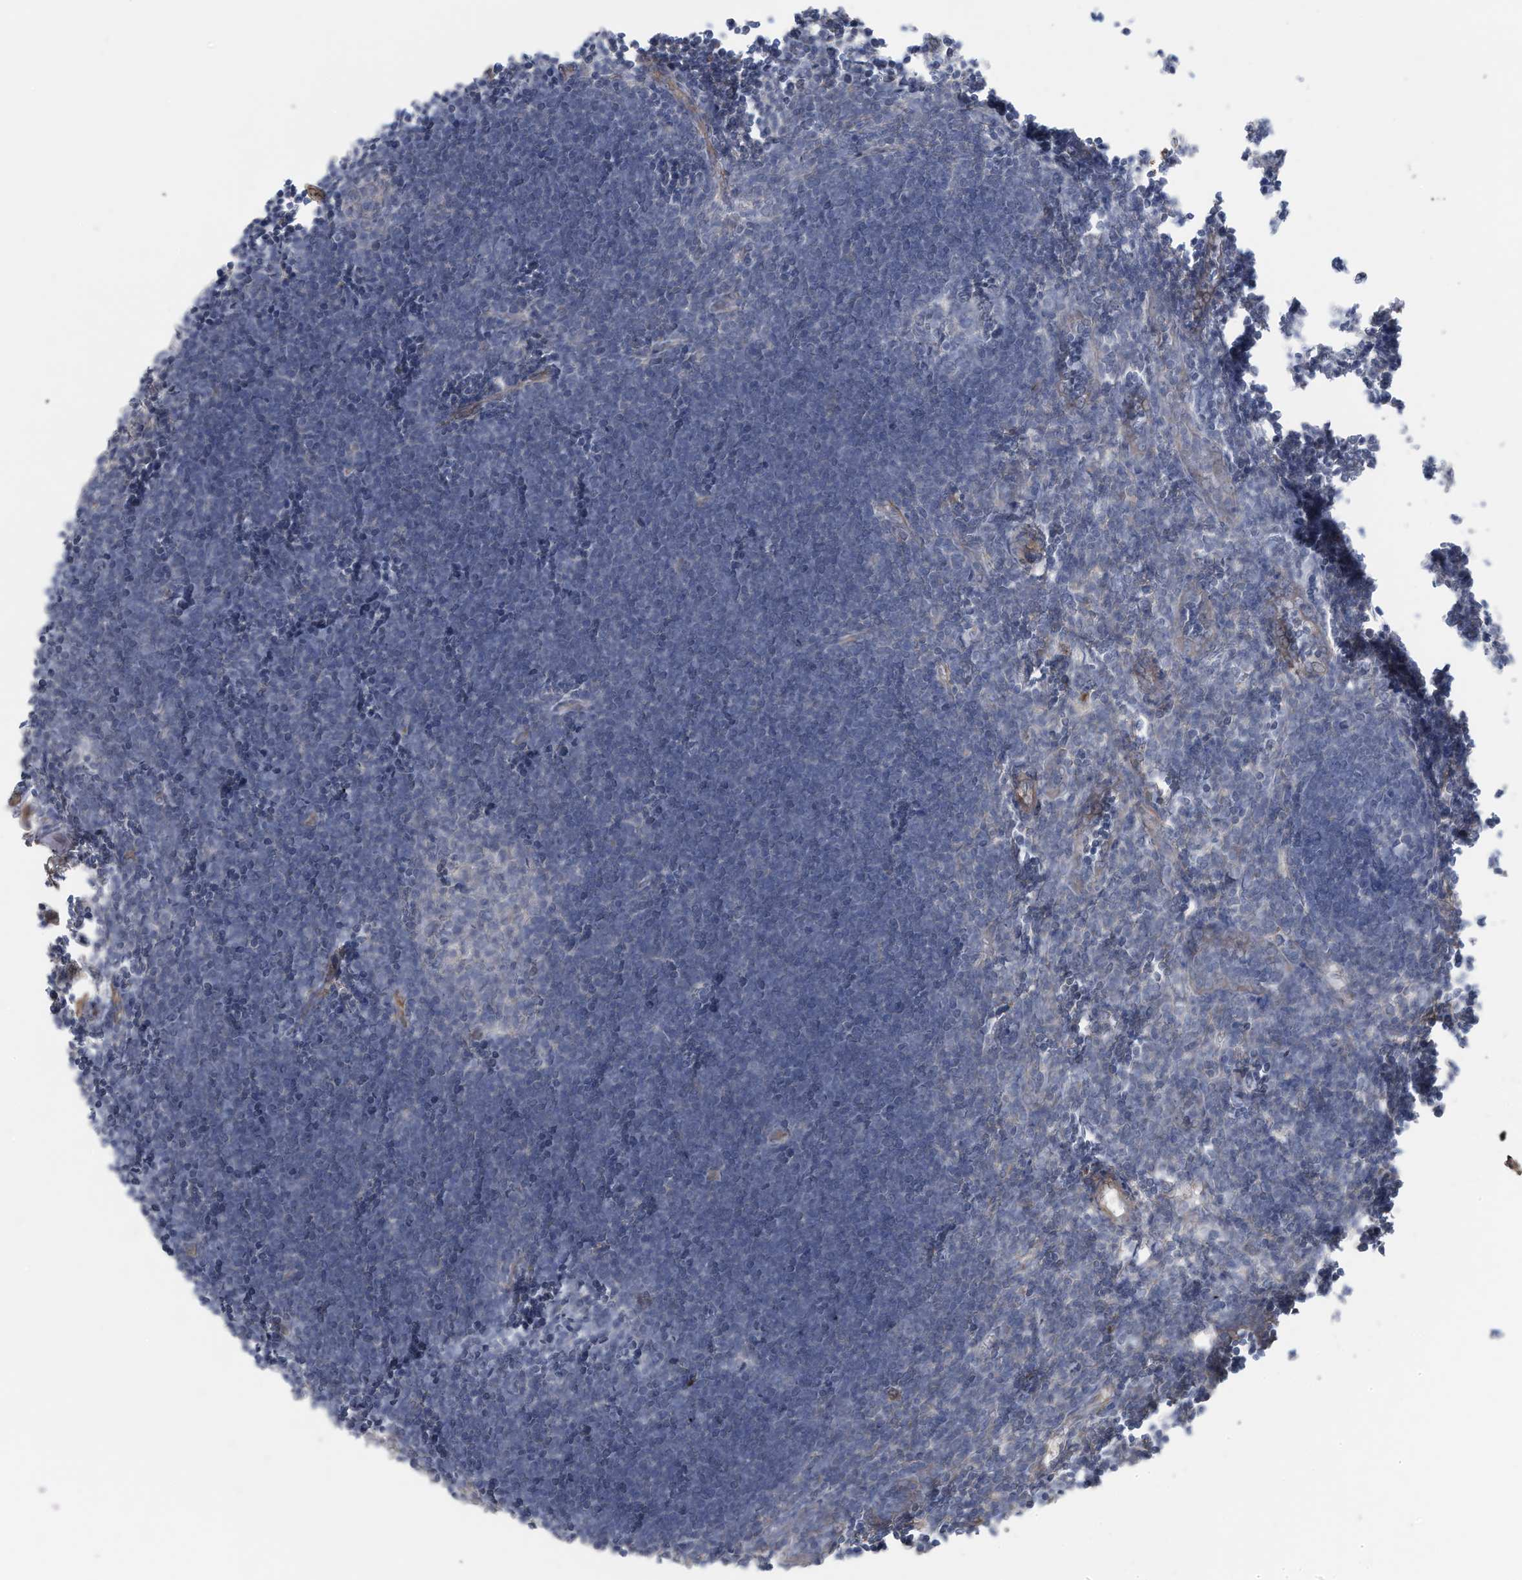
{"staining": {"intensity": "negative", "quantity": "none", "location": "none"}, "tissue": "lymph node", "cell_type": "Germinal center cells", "image_type": "normal", "snomed": [{"axis": "morphology", "description": "Normal tissue, NOS"}, {"axis": "morphology", "description": "Malignant melanoma, Metastatic site"}, {"axis": "topography", "description": "Lymph node"}], "caption": "Immunohistochemistry (IHC) photomicrograph of unremarkable lymph node: human lymph node stained with DAB displays no significant protein staining in germinal center cells. (DAB immunohistochemistry, high magnification).", "gene": "SLC17A7", "patient": {"sex": "male", "age": 41}}